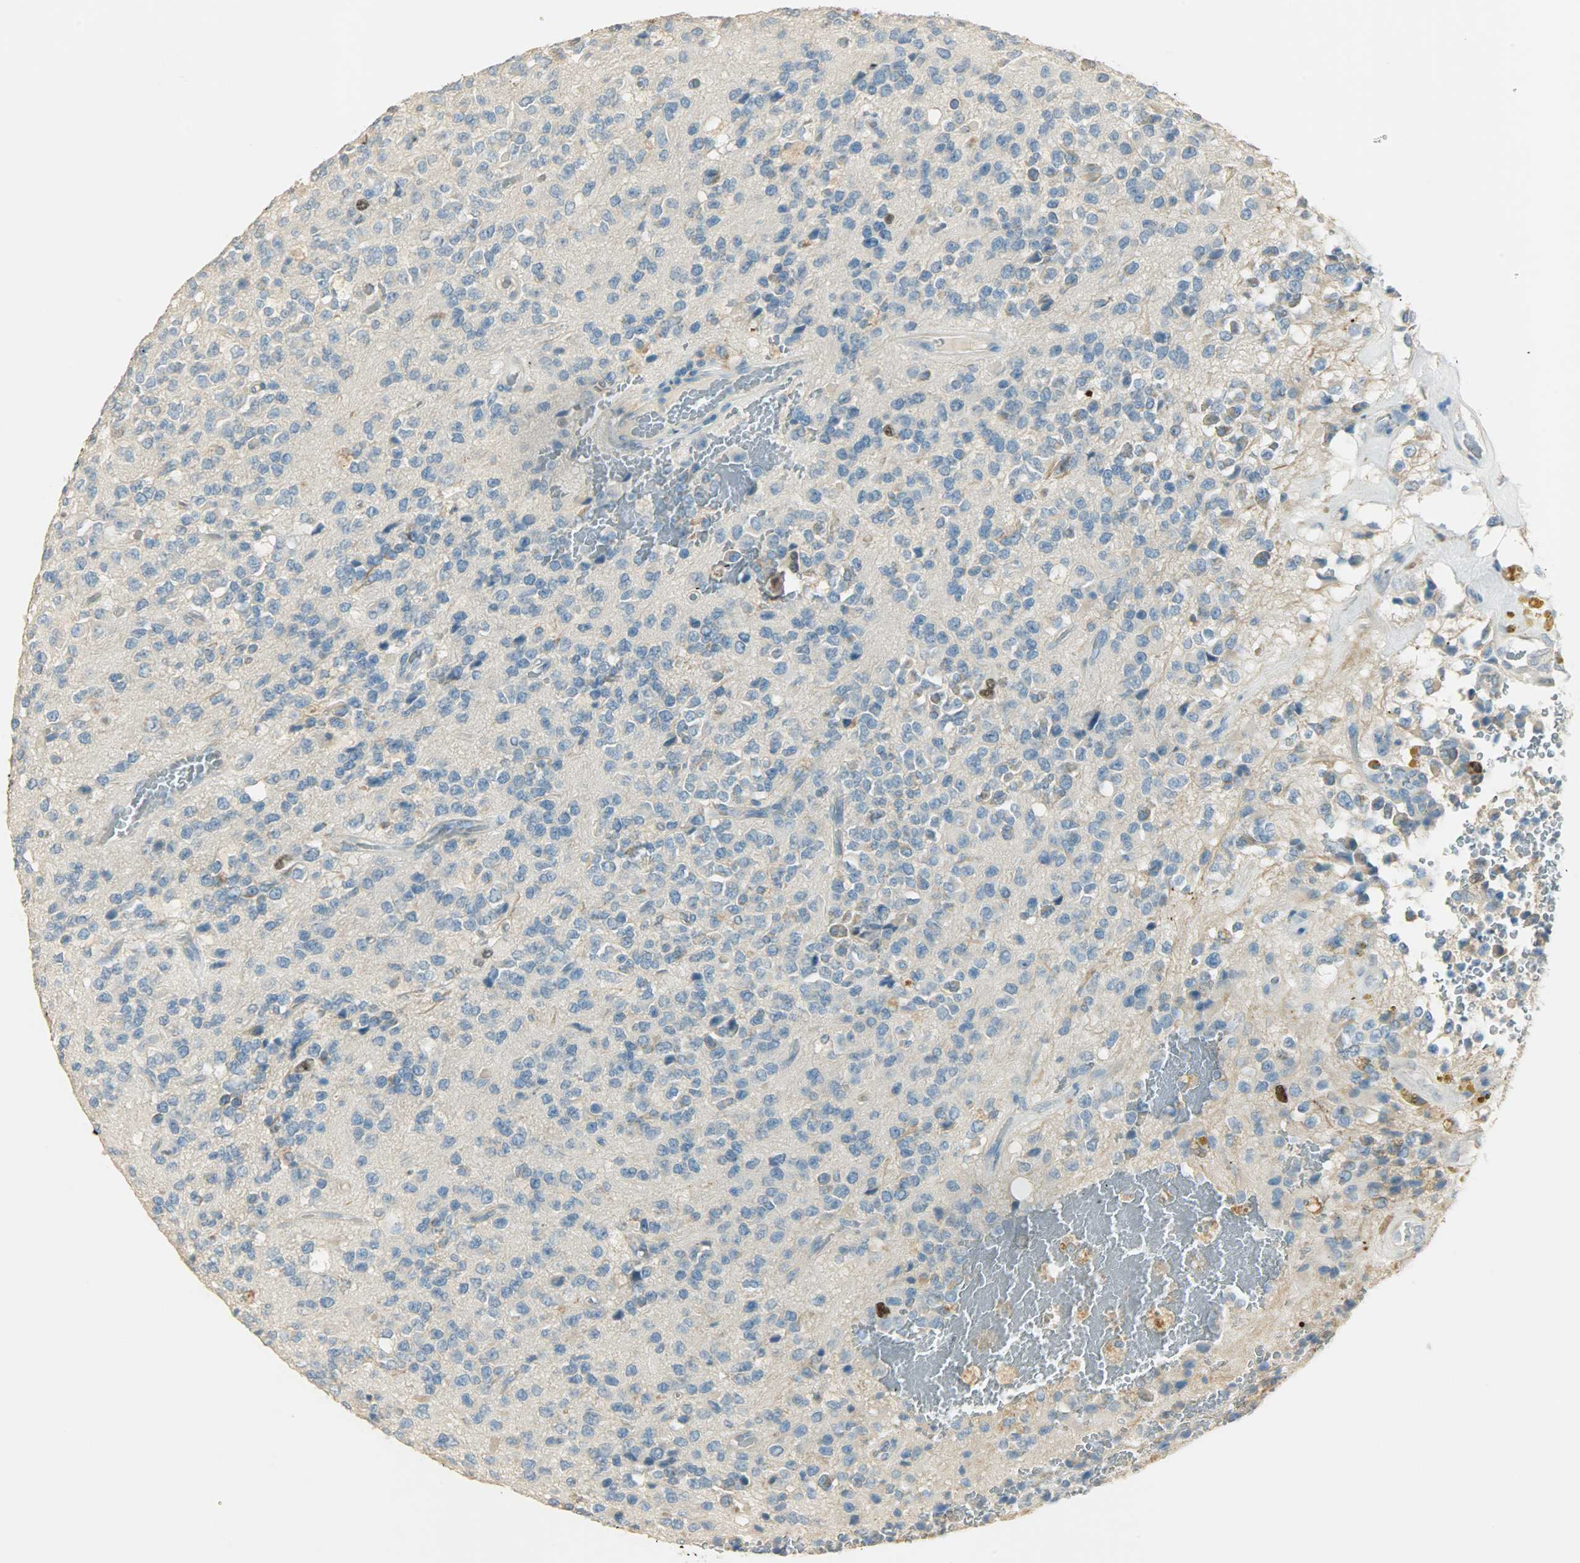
{"staining": {"intensity": "moderate", "quantity": "<25%", "location": "cytoplasmic/membranous,nuclear"}, "tissue": "glioma", "cell_type": "Tumor cells", "image_type": "cancer", "snomed": [{"axis": "morphology", "description": "Glioma, malignant, High grade"}, {"axis": "topography", "description": "pancreas cauda"}], "caption": "A low amount of moderate cytoplasmic/membranous and nuclear expression is identified in about <25% of tumor cells in malignant high-grade glioma tissue.", "gene": "TPX2", "patient": {"sex": "male", "age": 60}}